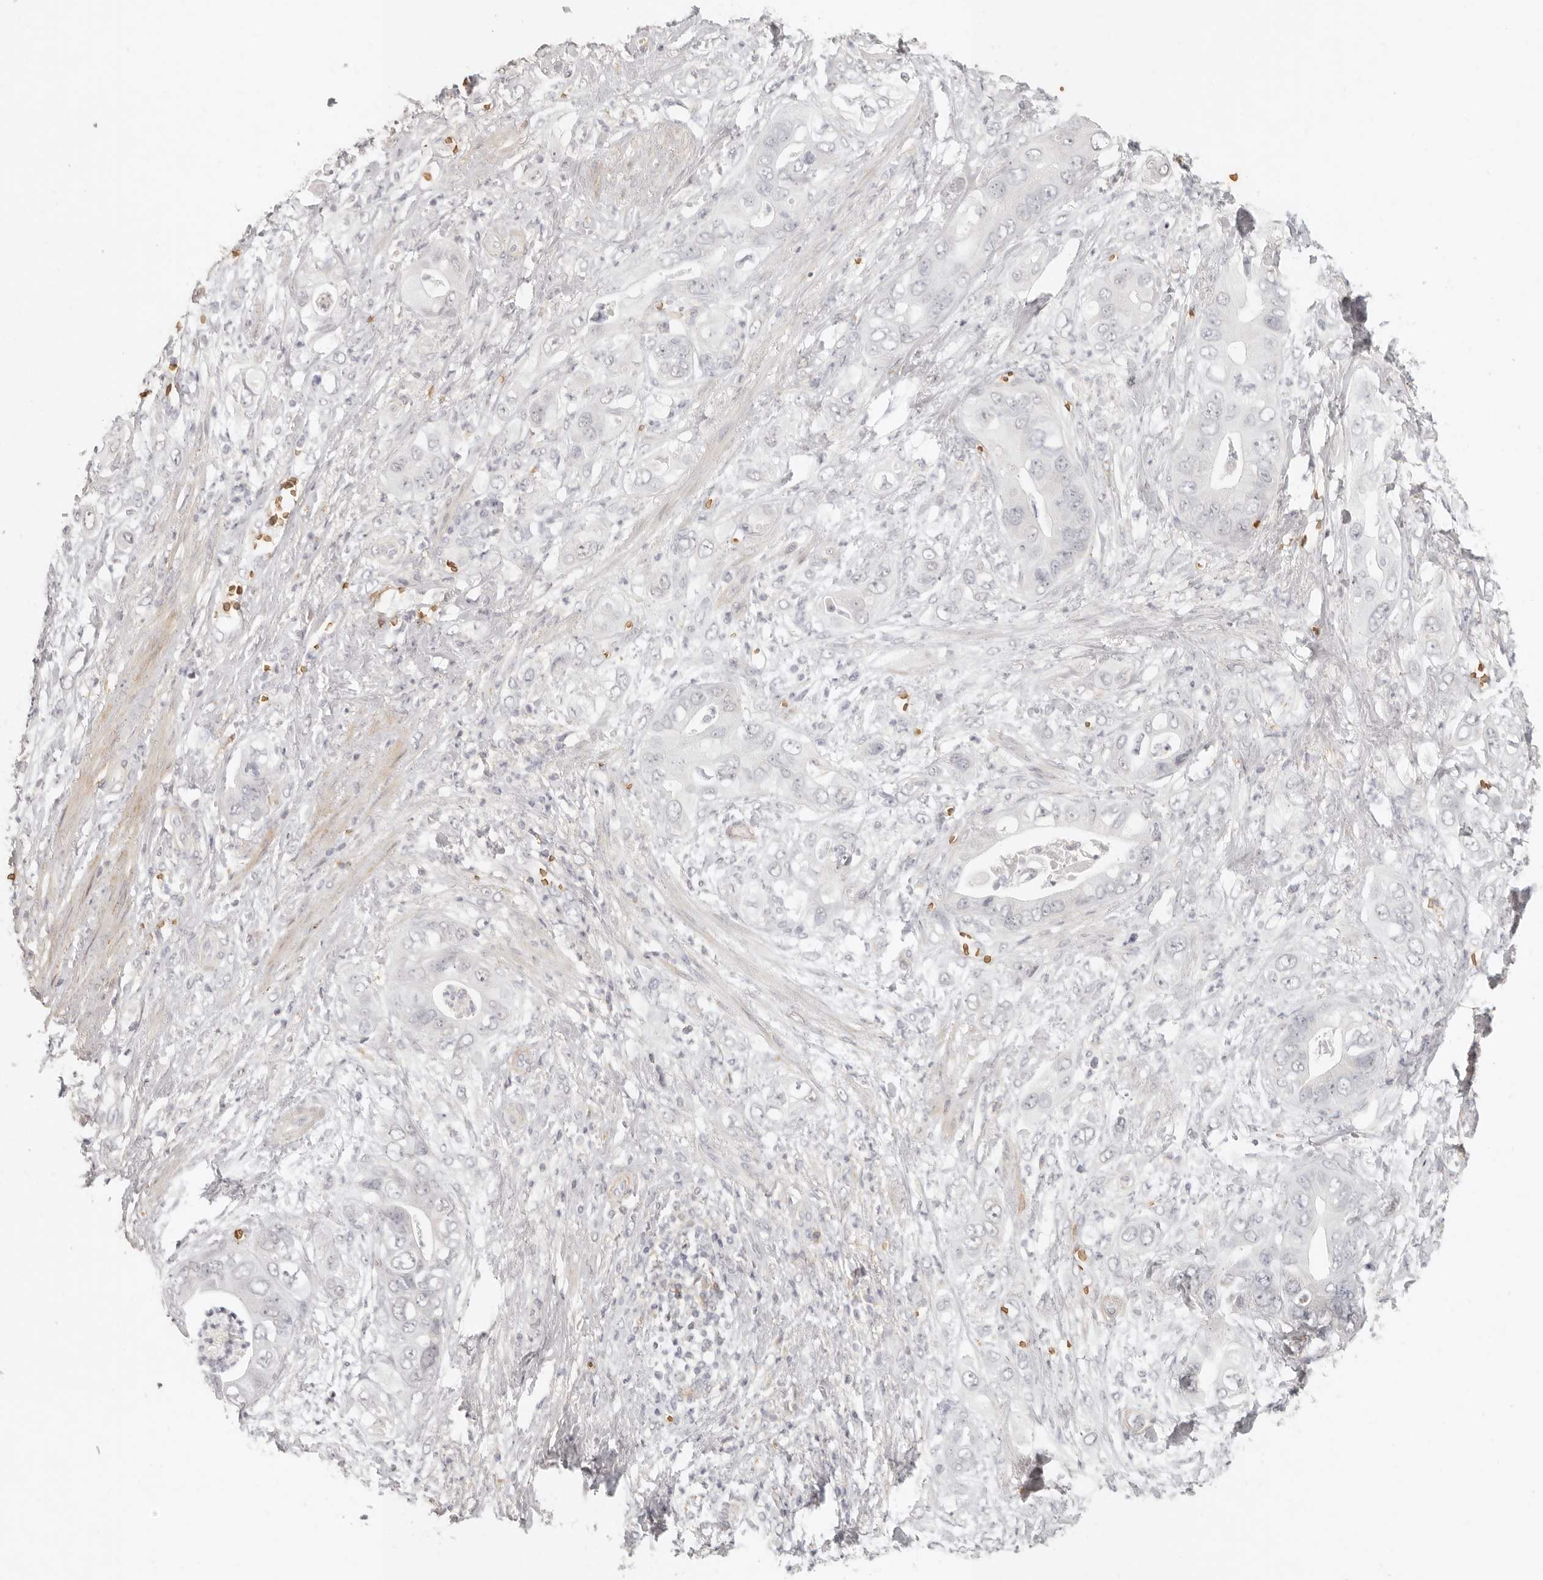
{"staining": {"intensity": "negative", "quantity": "none", "location": "none"}, "tissue": "pancreatic cancer", "cell_type": "Tumor cells", "image_type": "cancer", "snomed": [{"axis": "morphology", "description": "Adenocarcinoma, NOS"}, {"axis": "topography", "description": "Pancreas"}], "caption": "Immunohistochemistry image of human pancreatic cancer stained for a protein (brown), which shows no positivity in tumor cells.", "gene": "NIBAN1", "patient": {"sex": "female", "age": 78}}